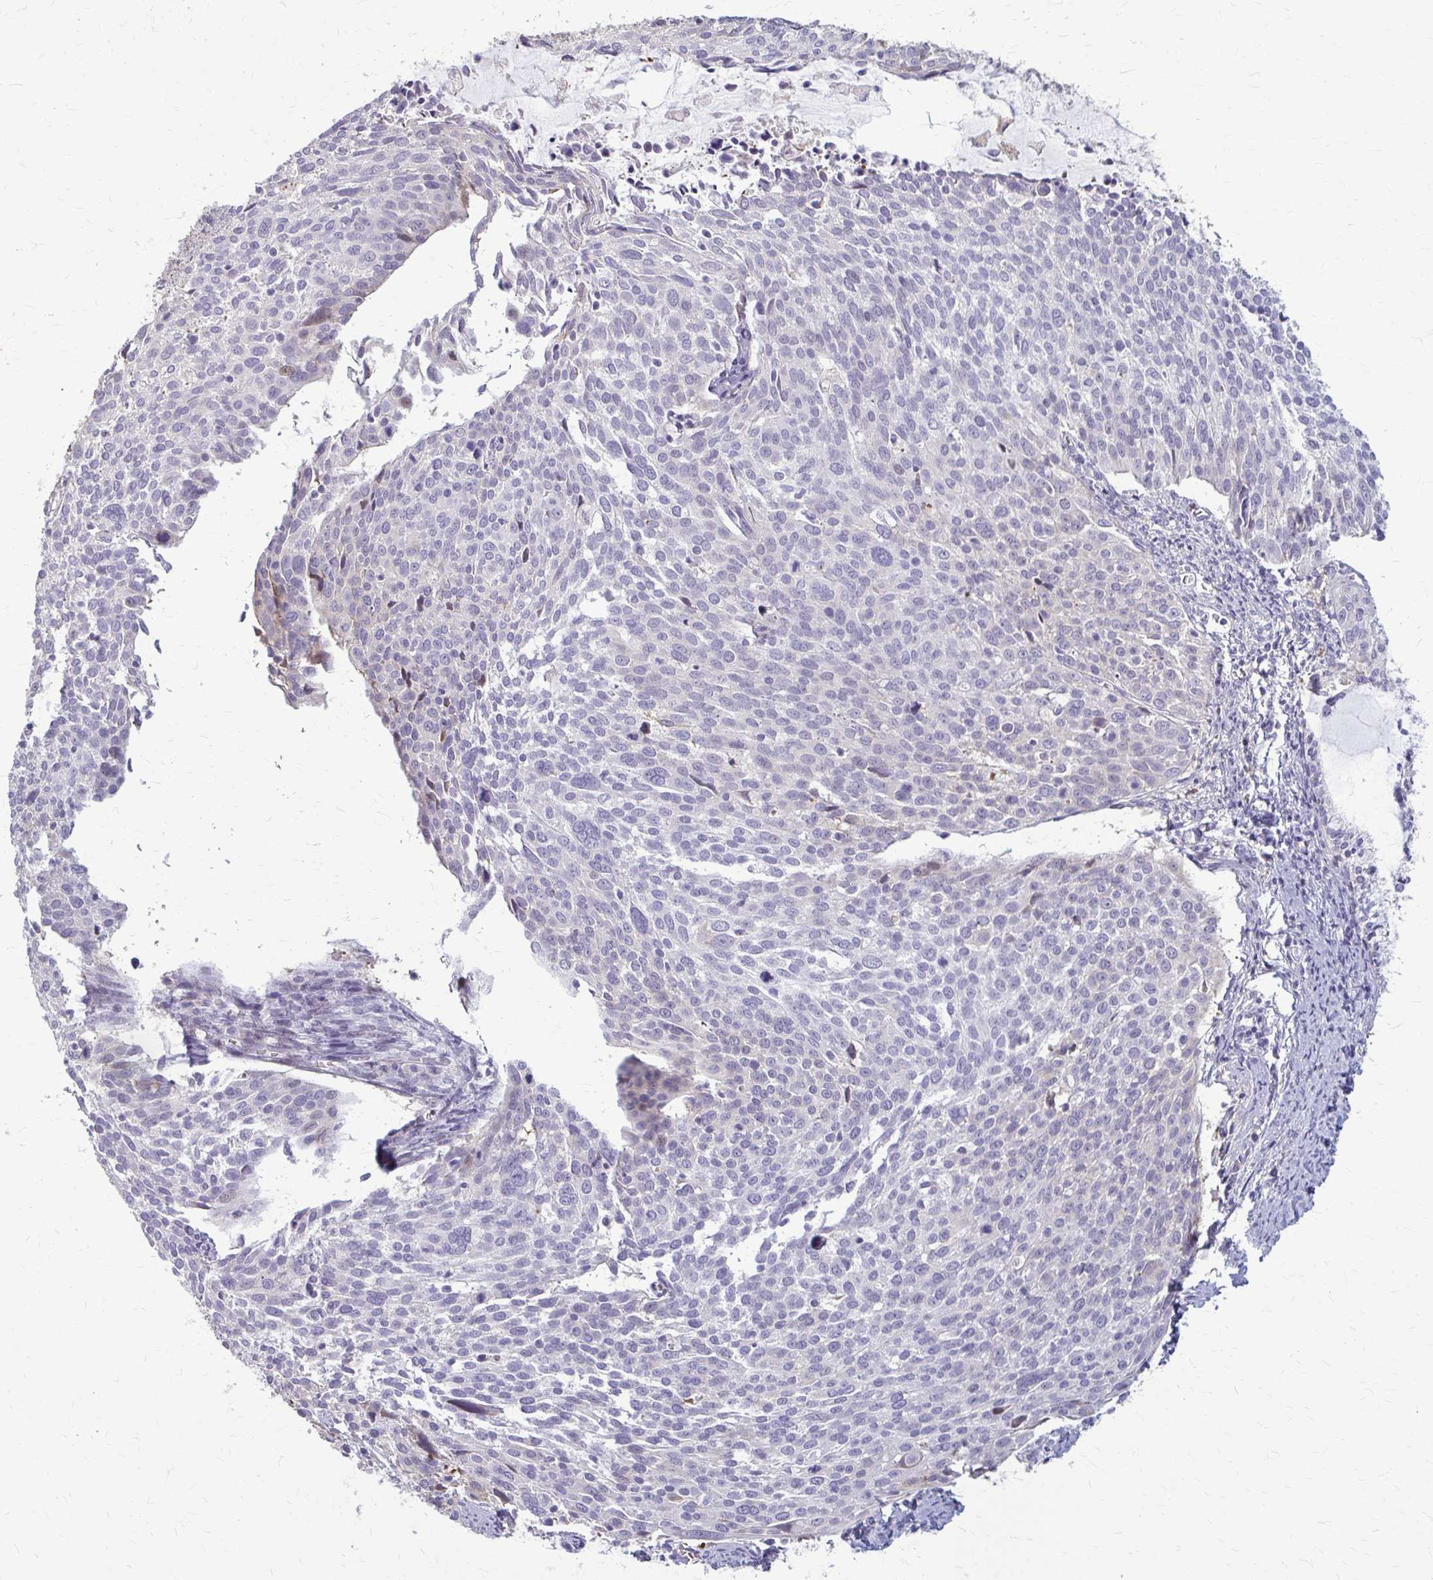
{"staining": {"intensity": "negative", "quantity": "none", "location": "none"}, "tissue": "cervical cancer", "cell_type": "Tumor cells", "image_type": "cancer", "snomed": [{"axis": "morphology", "description": "Squamous cell carcinoma, NOS"}, {"axis": "topography", "description": "Cervix"}], "caption": "DAB (3,3'-diaminobenzidine) immunohistochemical staining of human cervical cancer reveals no significant expression in tumor cells.", "gene": "ZNF34", "patient": {"sex": "female", "age": 39}}